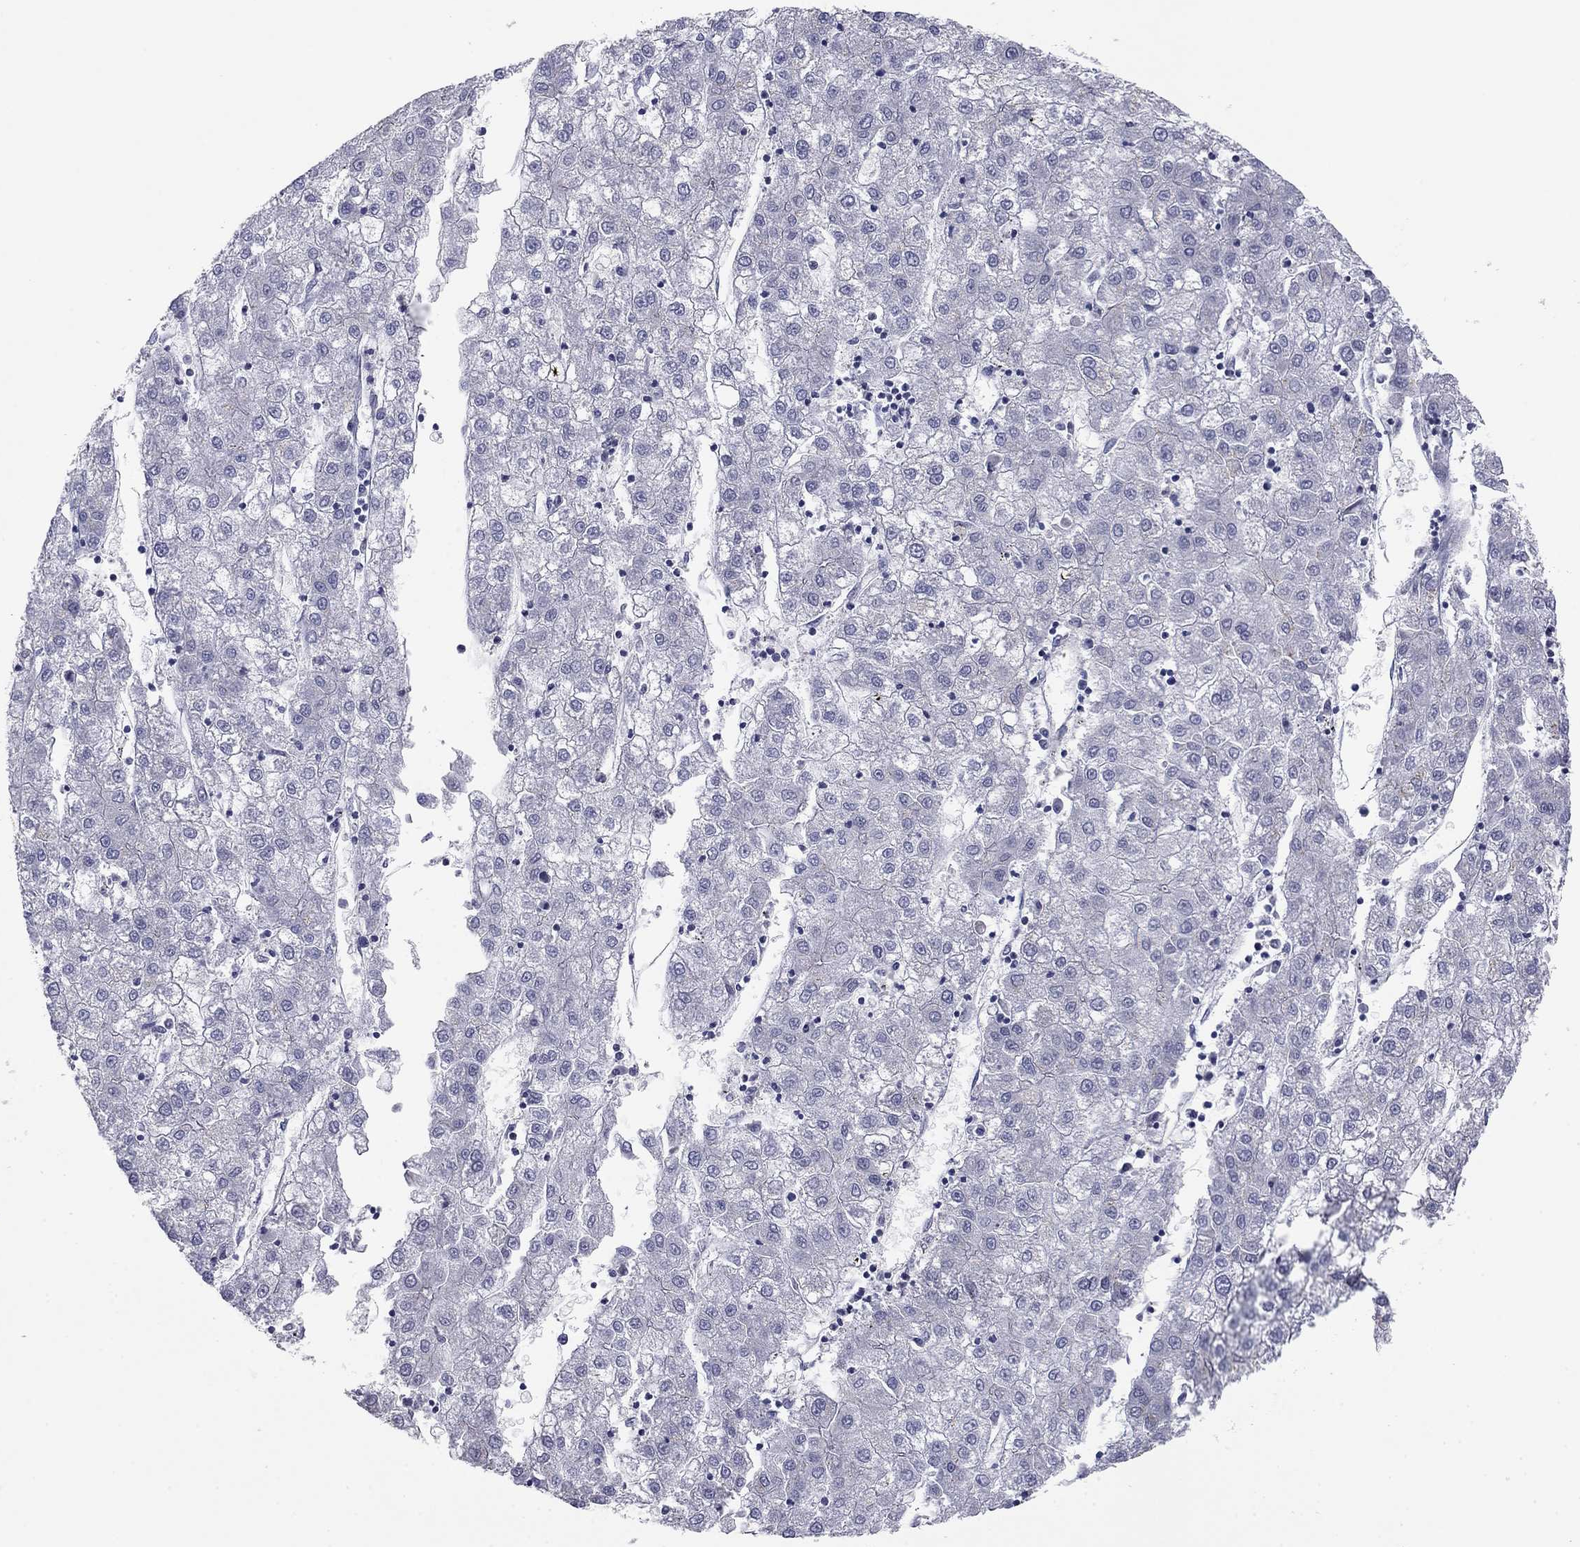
{"staining": {"intensity": "negative", "quantity": "none", "location": "none"}, "tissue": "liver cancer", "cell_type": "Tumor cells", "image_type": "cancer", "snomed": [{"axis": "morphology", "description": "Carcinoma, Hepatocellular, NOS"}, {"axis": "topography", "description": "Liver"}], "caption": "A photomicrograph of human liver hepatocellular carcinoma is negative for staining in tumor cells.", "gene": "SEPTIN3", "patient": {"sex": "male", "age": 72}}